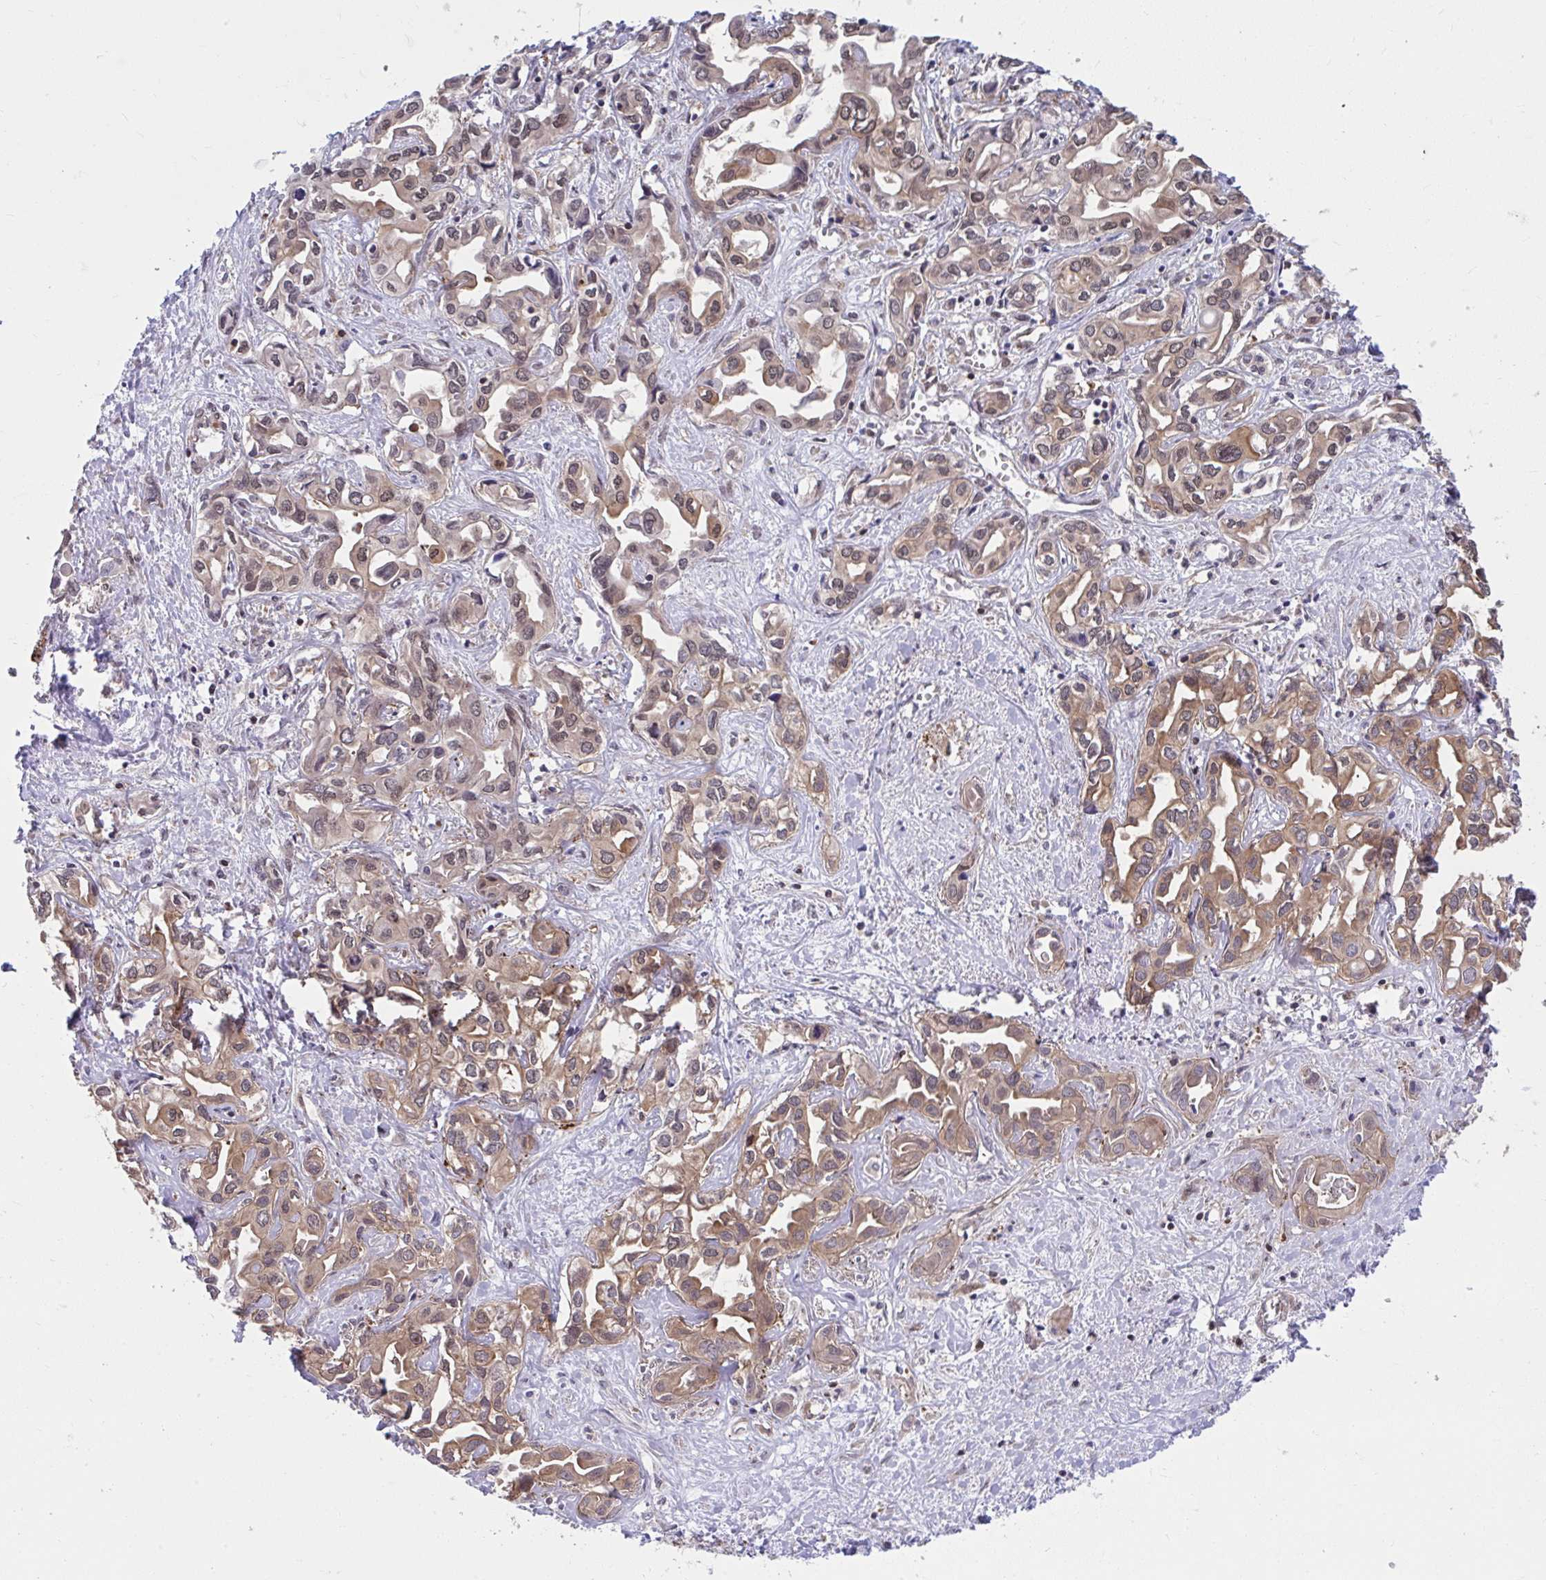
{"staining": {"intensity": "moderate", "quantity": "25%-75%", "location": "cytoplasmic/membranous"}, "tissue": "liver cancer", "cell_type": "Tumor cells", "image_type": "cancer", "snomed": [{"axis": "morphology", "description": "Cholangiocarcinoma"}, {"axis": "topography", "description": "Liver"}], "caption": "IHC (DAB (3,3'-diaminobenzidine)) staining of liver cancer exhibits moderate cytoplasmic/membranous protein expression in about 25%-75% of tumor cells.", "gene": "PCDHB7", "patient": {"sex": "female", "age": 64}}